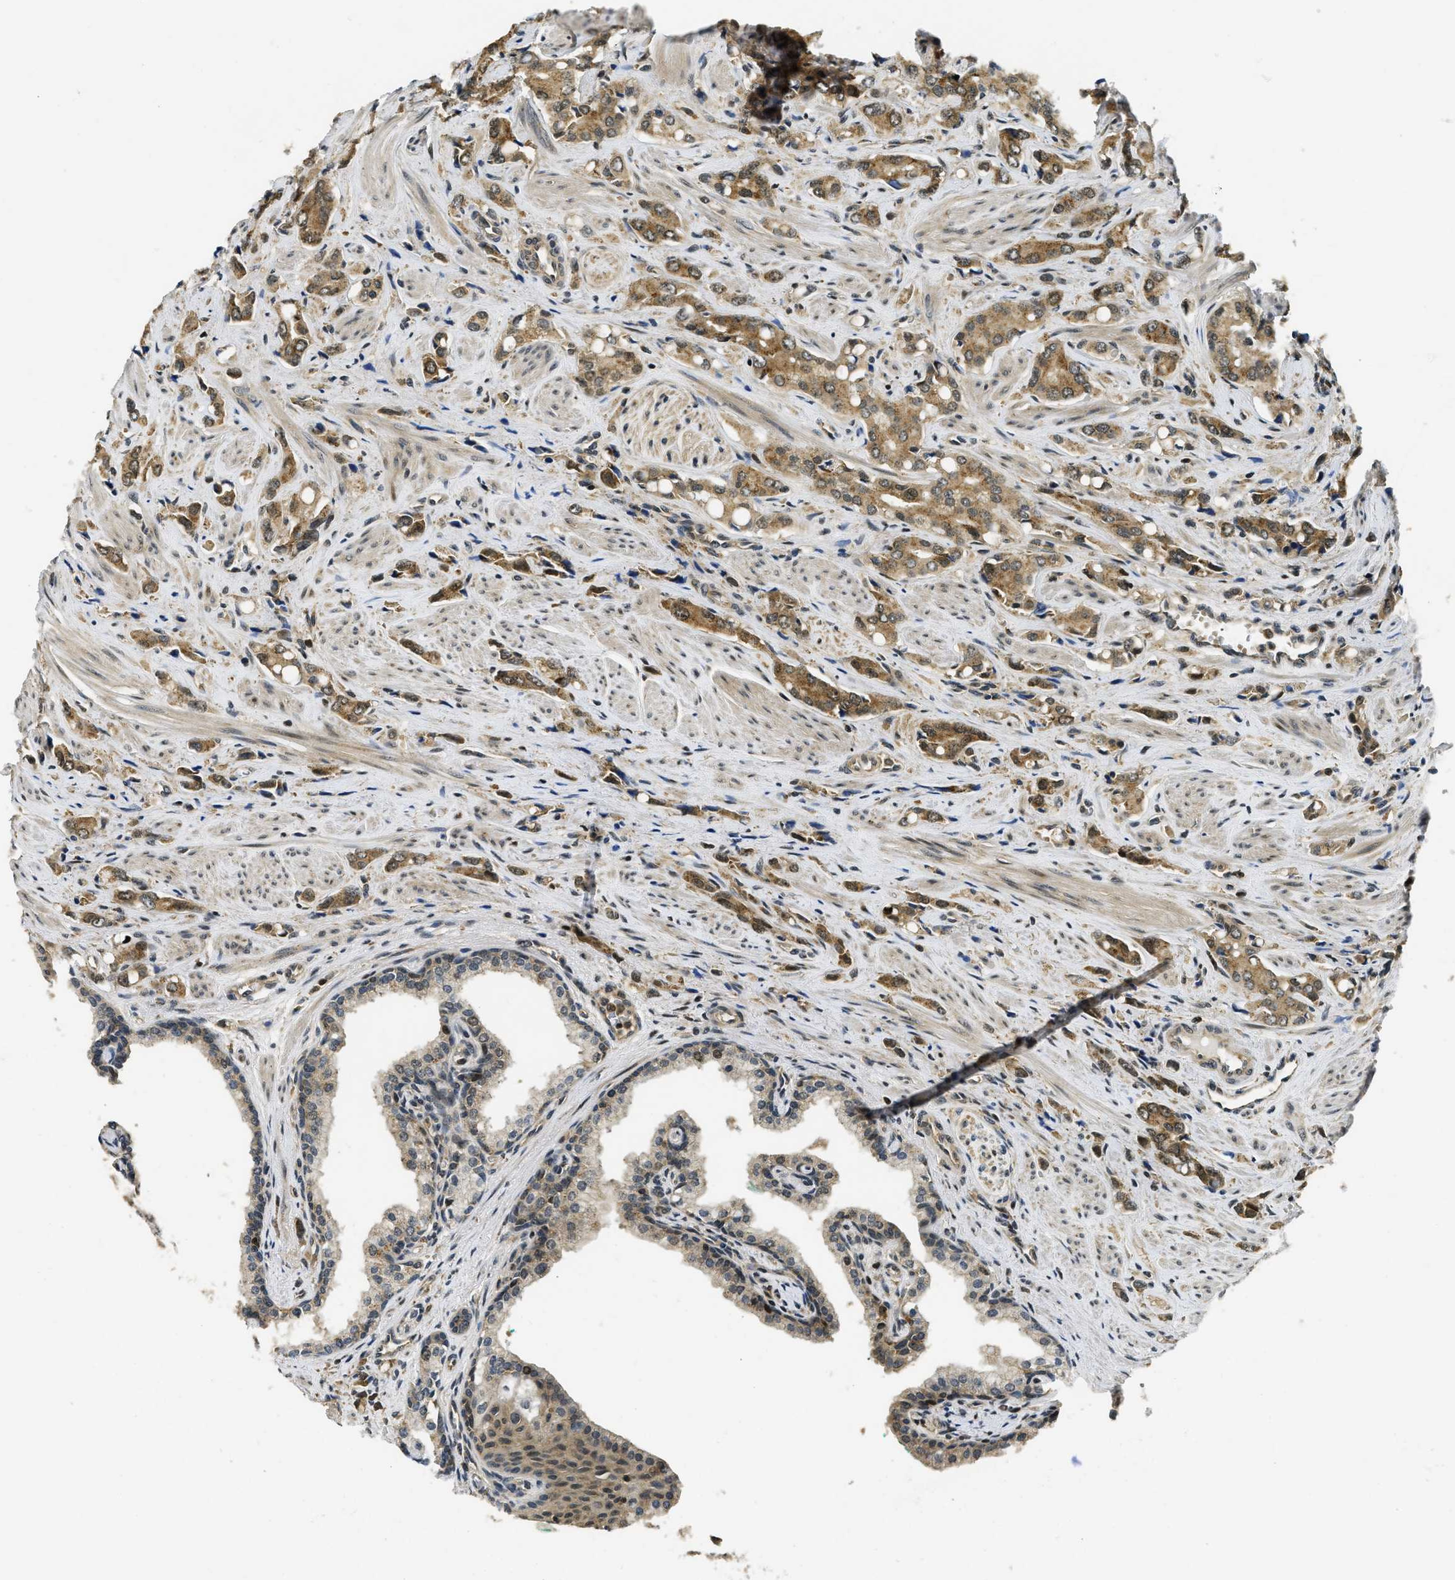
{"staining": {"intensity": "moderate", "quantity": ">75%", "location": "cytoplasmic/membranous"}, "tissue": "prostate cancer", "cell_type": "Tumor cells", "image_type": "cancer", "snomed": [{"axis": "morphology", "description": "Adenocarcinoma, High grade"}, {"axis": "topography", "description": "Prostate"}], "caption": "This micrograph displays IHC staining of human high-grade adenocarcinoma (prostate), with medium moderate cytoplasmic/membranous staining in approximately >75% of tumor cells.", "gene": "ADSL", "patient": {"sex": "male", "age": 52}}